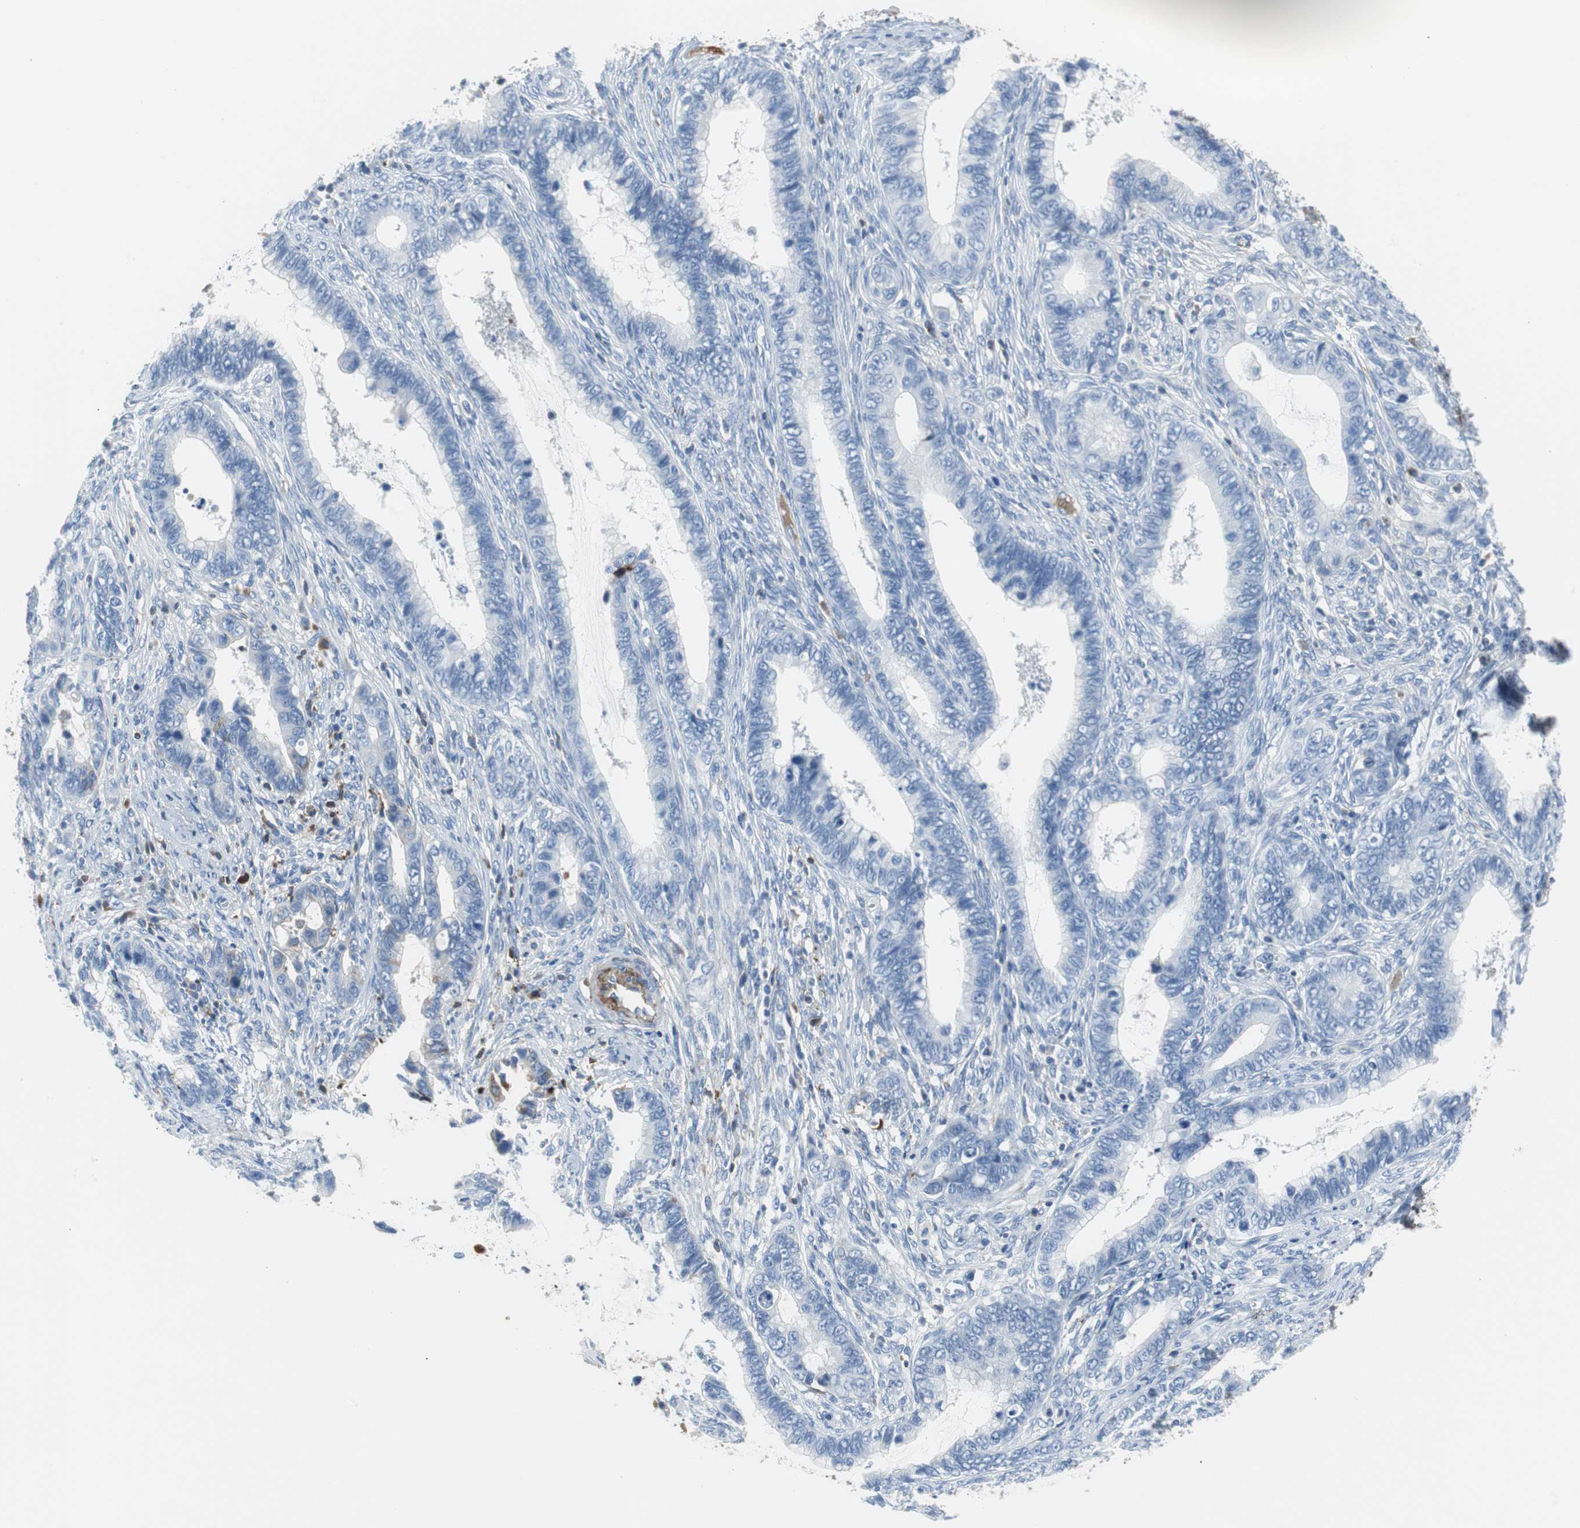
{"staining": {"intensity": "moderate", "quantity": "<25%", "location": "cytoplasmic/membranous"}, "tissue": "cervical cancer", "cell_type": "Tumor cells", "image_type": "cancer", "snomed": [{"axis": "morphology", "description": "Adenocarcinoma, NOS"}, {"axis": "topography", "description": "Cervix"}], "caption": "The micrograph displays a brown stain indicating the presence of a protein in the cytoplasmic/membranous of tumor cells in cervical cancer. (DAB (3,3'-diaminobenzidine) IHC, brown staining for protein, blue staining for nuclei).", "gene": "APCS", "patient": {"sex": "female", "age": 44}}